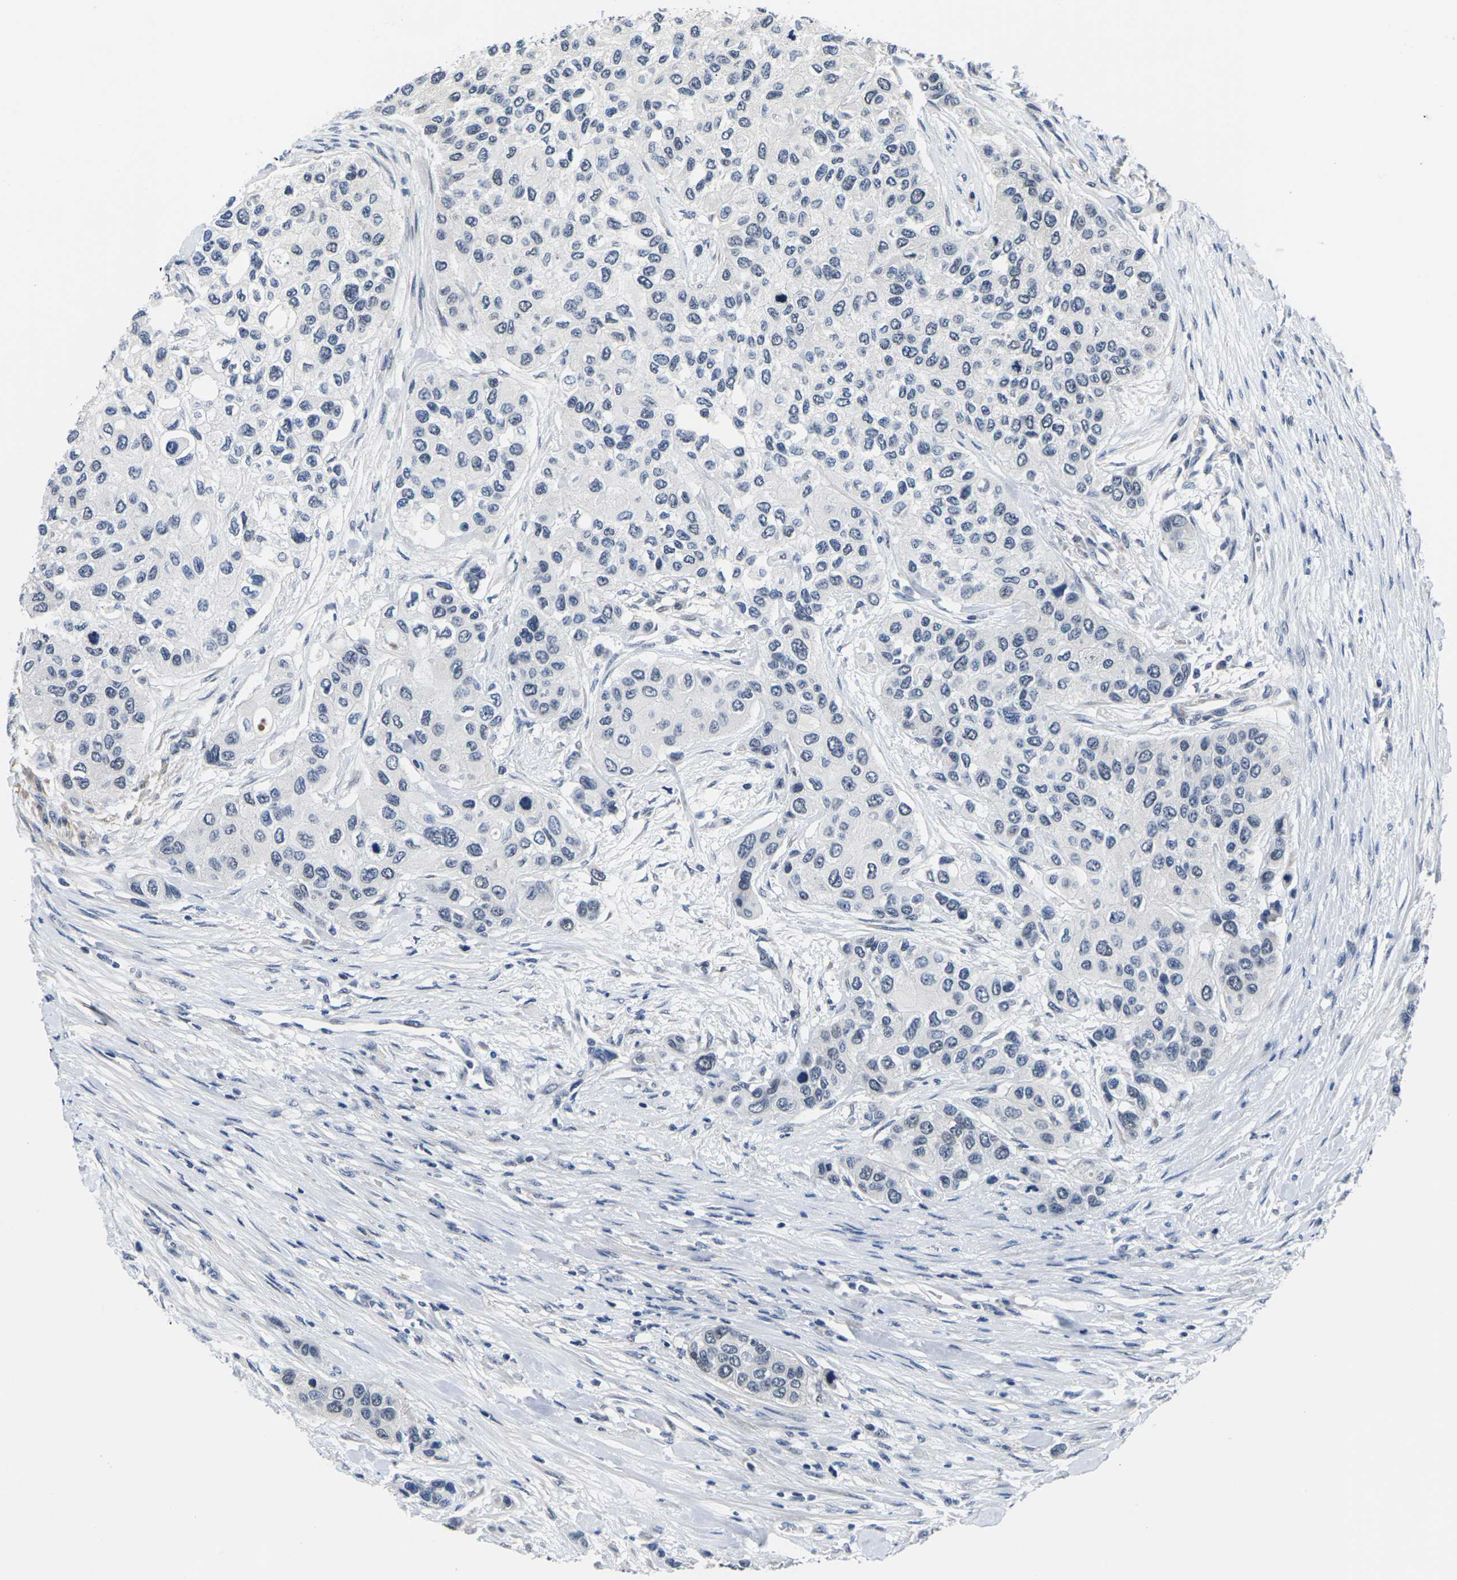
{"staining": {"intensity": "negative", "quantity": "none", "location": "none"}, "tissue": "urothelial cancer", "cell_type": "Tumor cells", "image_type": "cancer", "snomed": [{"axis": "morphology", "description": "Urothelial carcinoma, High grade"}, {"axis": "topography", "description": "Urinary bladder"}], "caption": "The micrograph shows no significant expression in tumor cells of high-grade urothelial carcinoma. Brightfield microscopy of IHC stained with DAB (brown) and hematoxylin (blue), captured at high magnification.", "gene": "ST6GAL2", "patient": {"sex": "female", "age": 56}}